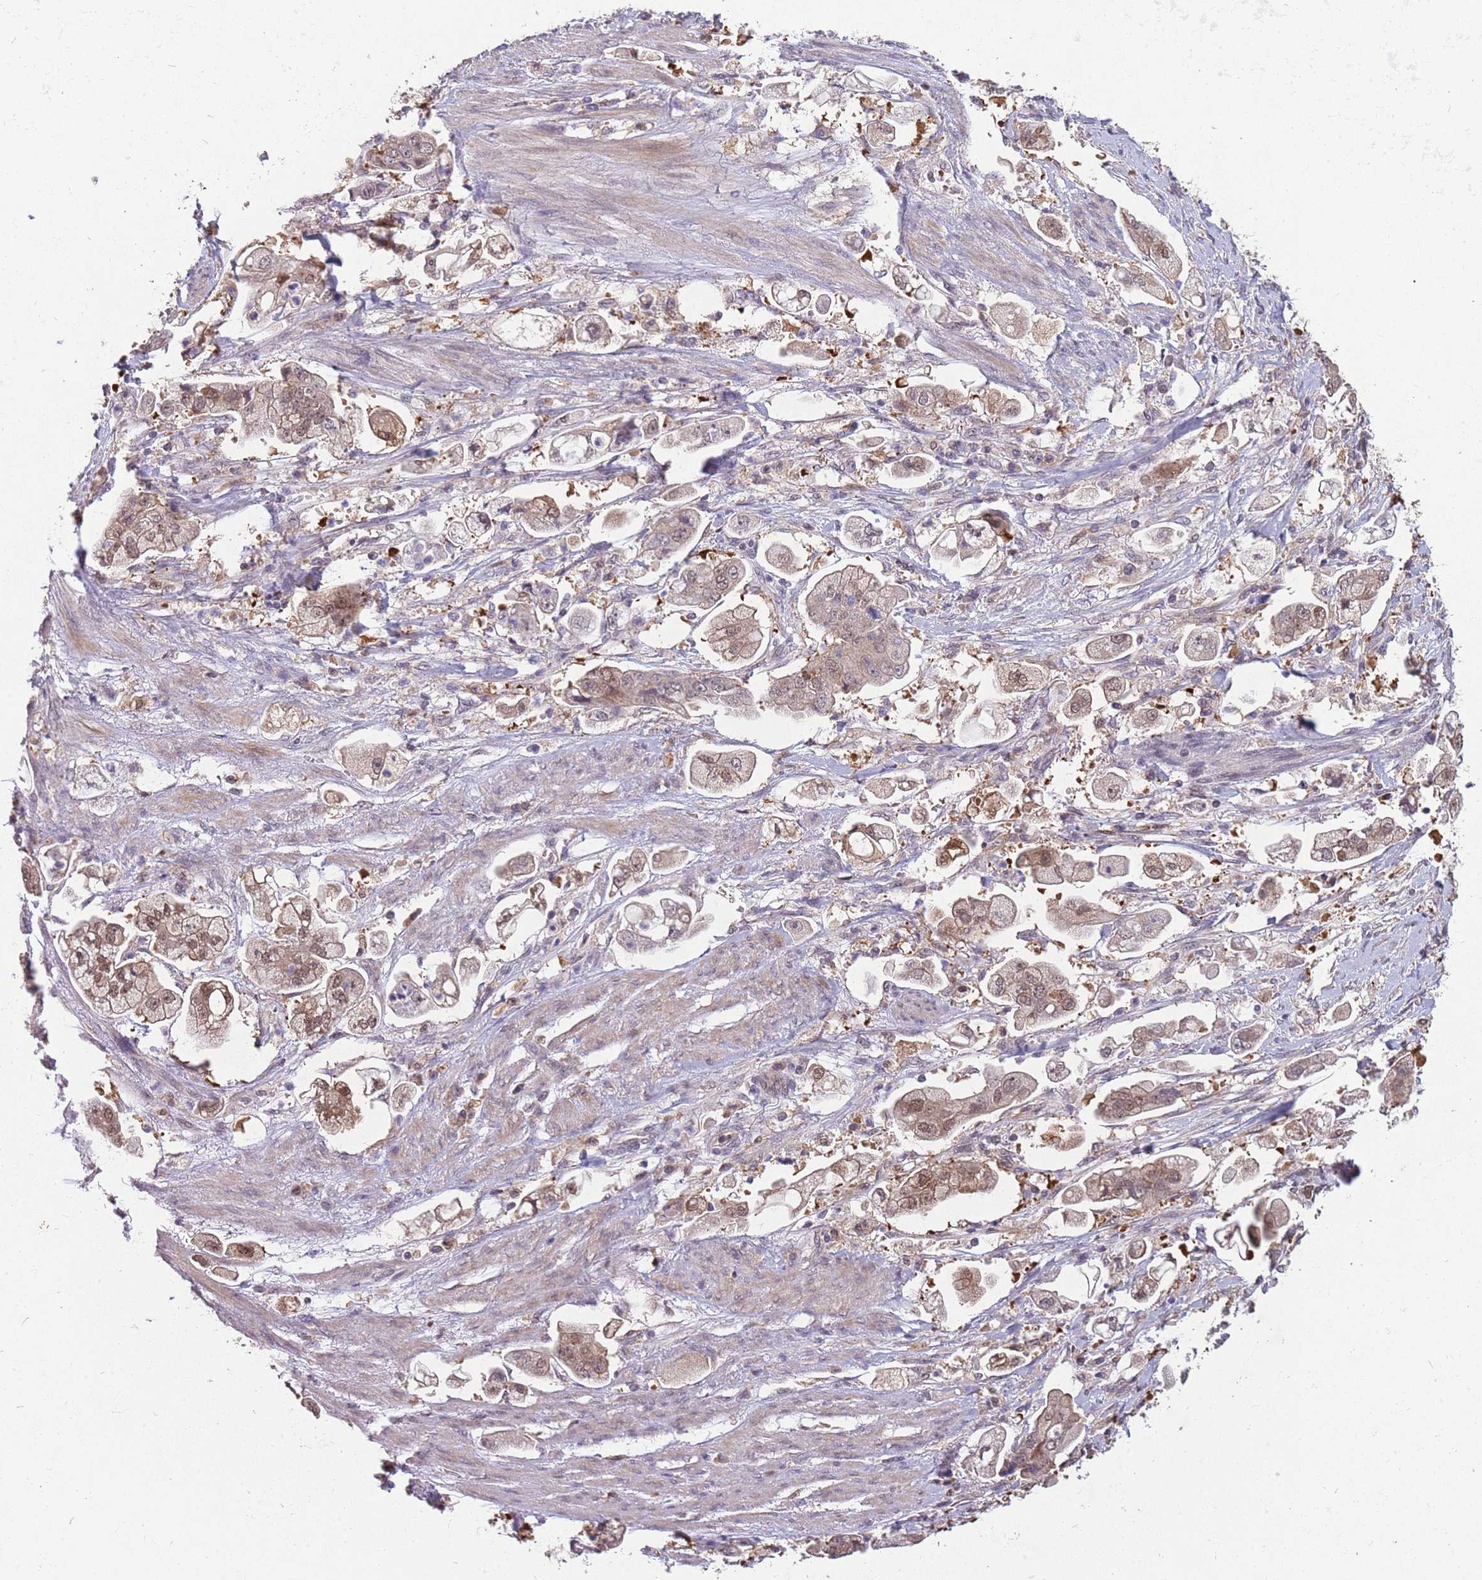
{"staining": {"intensity": "moderate", "quantity": "25%-75%", "location": "cytoplasmic/membranous,nuclear"}, "tissue": "stomach cancer", "cell_type": "Tumor cells", "image_type": "cancer", "snomed": [{"axis": "morphology", "description": "Adenocarcinoma, NOS"}, {"axis": "topography", "description": "Stomach"}], "caption": "Protein analysis of stomach cancer (adenocarcinoma) tissue reveals moderate cytoplasmic/membranous and nuclear positivity in about 25%-75% of tumor cells.", "gene": "ZNF639", "patient": {"sex": "male", "age": 62}}